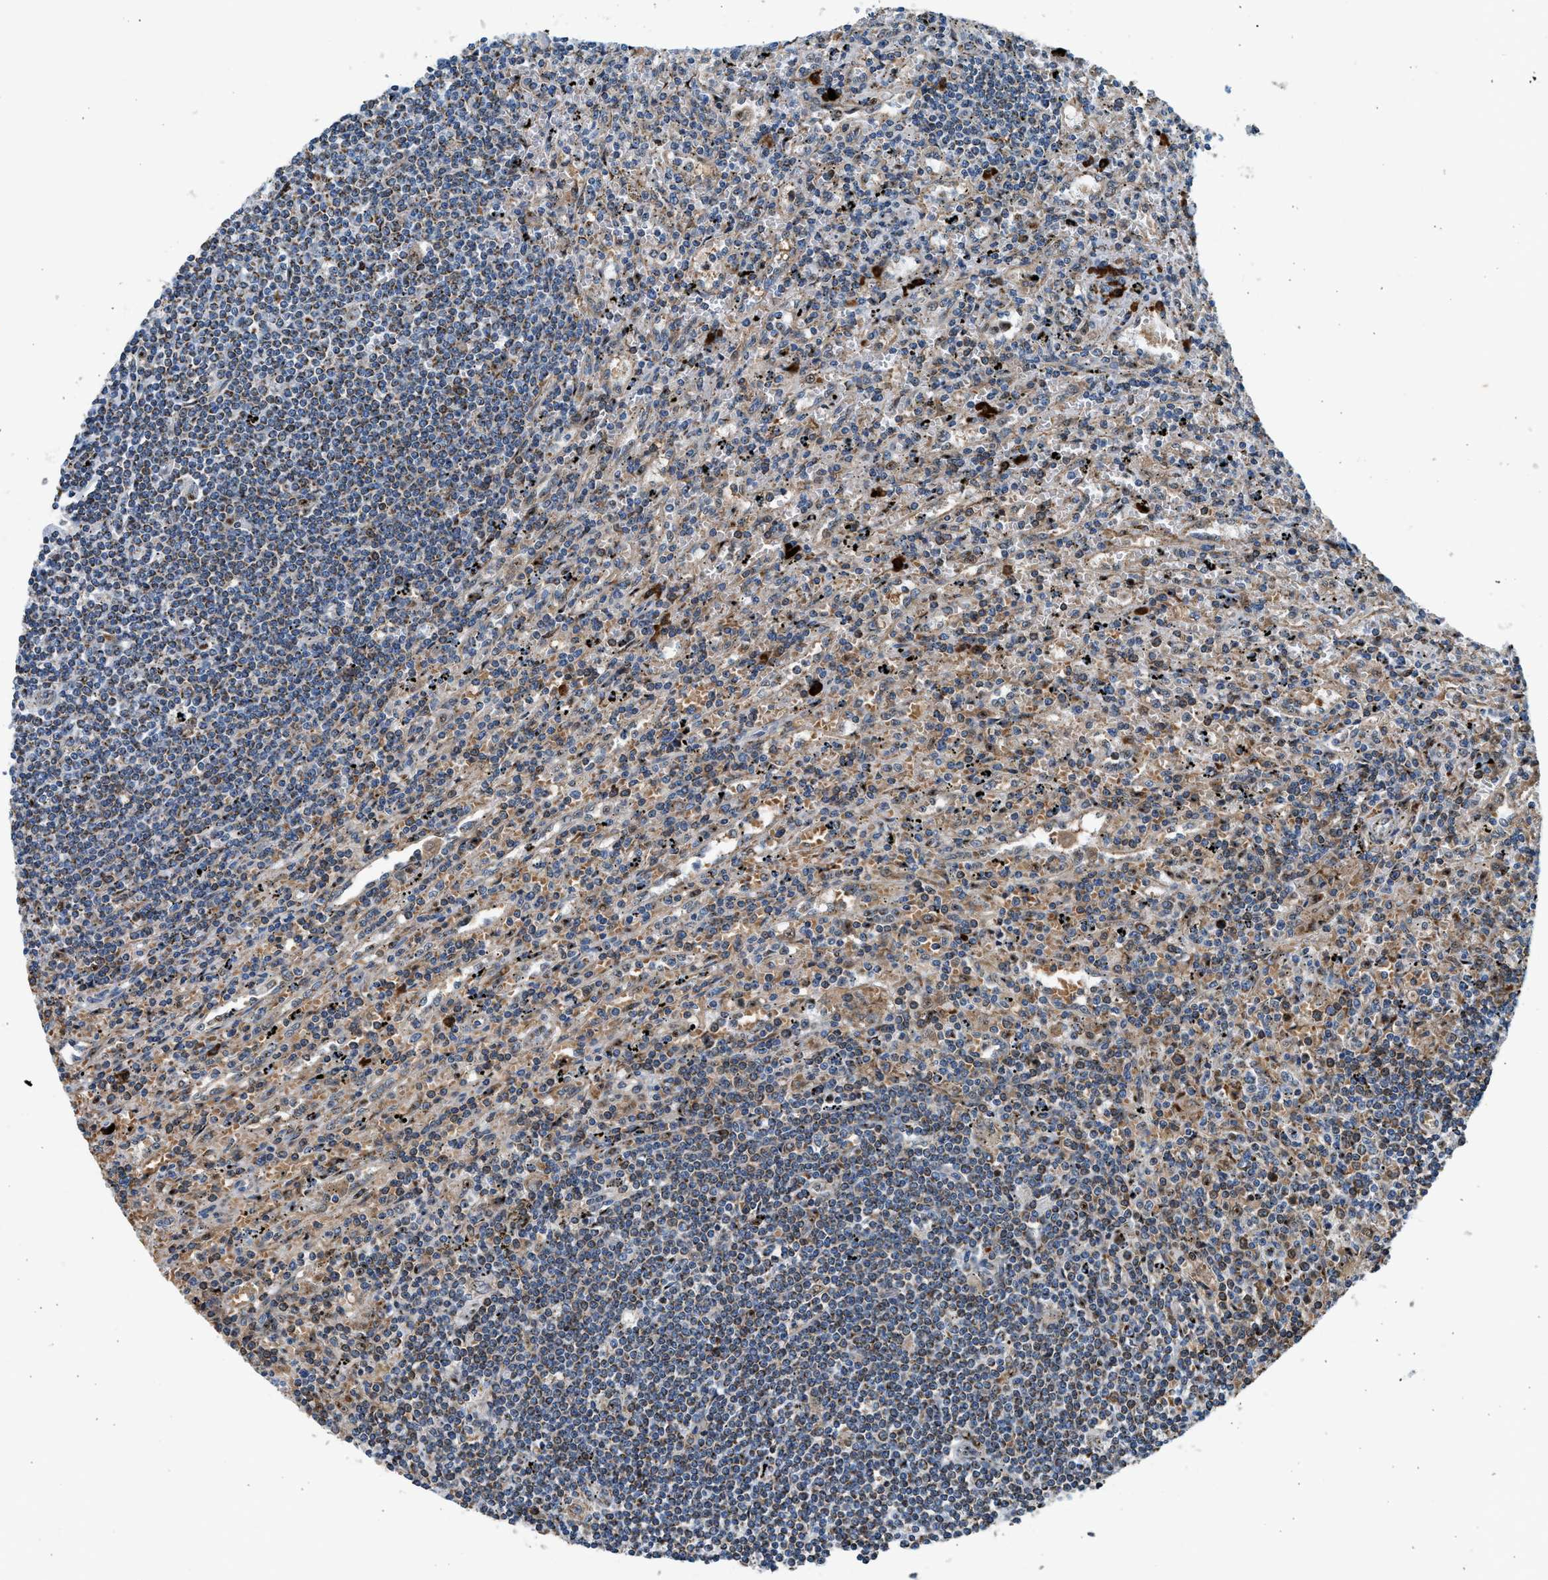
{"staining": {"intensity": "moderate", "quantity": "25%-75%", "location": "cytoplasmic/membranous"}, "tissue": "lymphoma", "cell_type": "Tumor cells", "image_type": "cancer", "snomed": [{"axis": "morphology", "description": "Malignant lymphoma, non-Hodgkin's type, Low grade"}, {"axis": "topography", "description": "Spleen"}], "caption": "Protein staining shows moderate cytoplasmic/membranous staining in about 25%-75% of tumor cells in lymphoma.", "gene": "KCNMB3", "patient": {"sex": "male", "age": 76}}